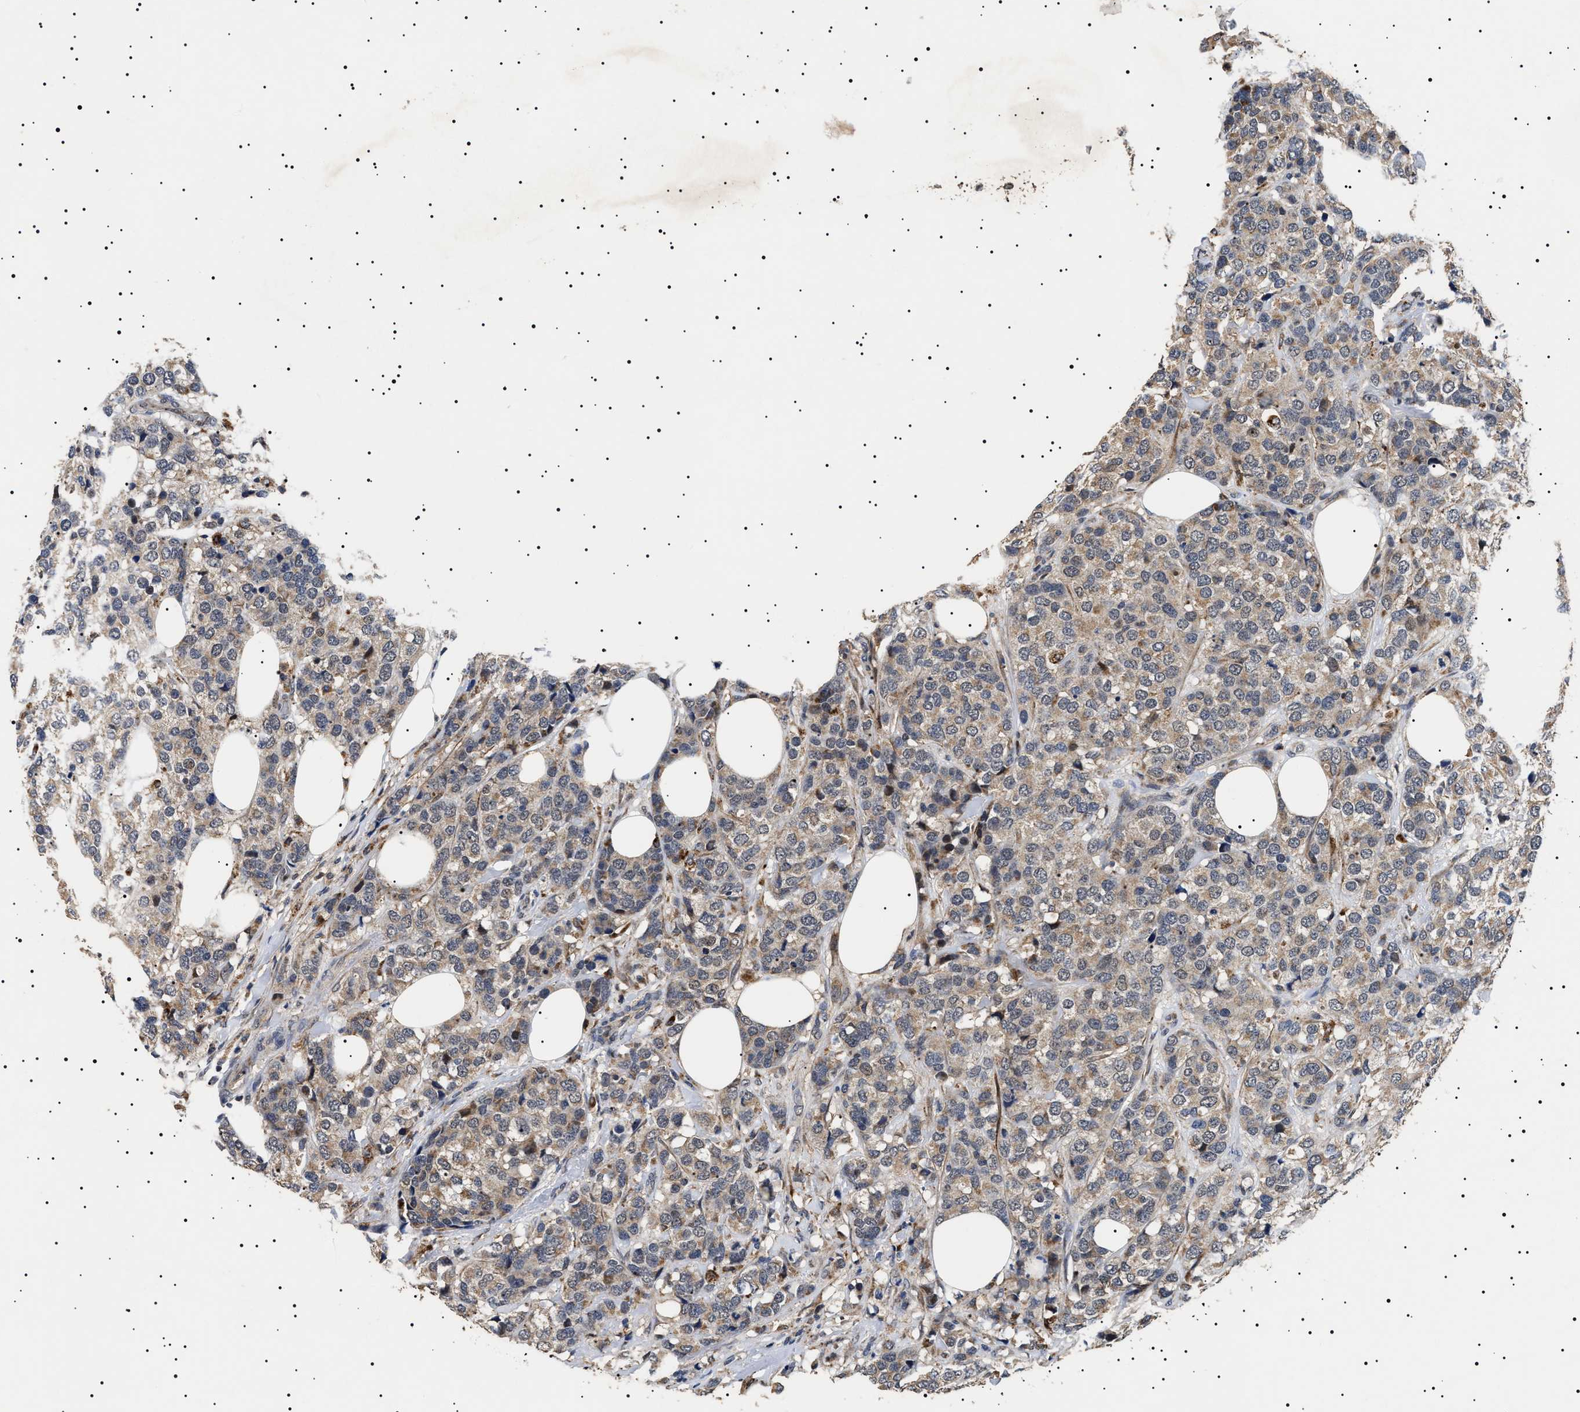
{"staining": {"intensity": "weak", "quantity": ">75%", "location": "cytoplasmic/membranous"}, "tissue": "breast cancer", "cell_type": "Tumor cells", "image_type": "cancer", "snomed": [{"axis": "morphology", "description": "Lobular carcinoma"}, {"axis": "topography", "description": "Breast"}], "caption": "This is an image of IHC staining of breast cancer (lobular carcinoma), which shows weak staining in the cytoplasmic/membranous of tumor cells.", "gene": "RAB34", "patient": {"sex": "female", "age": 59}}